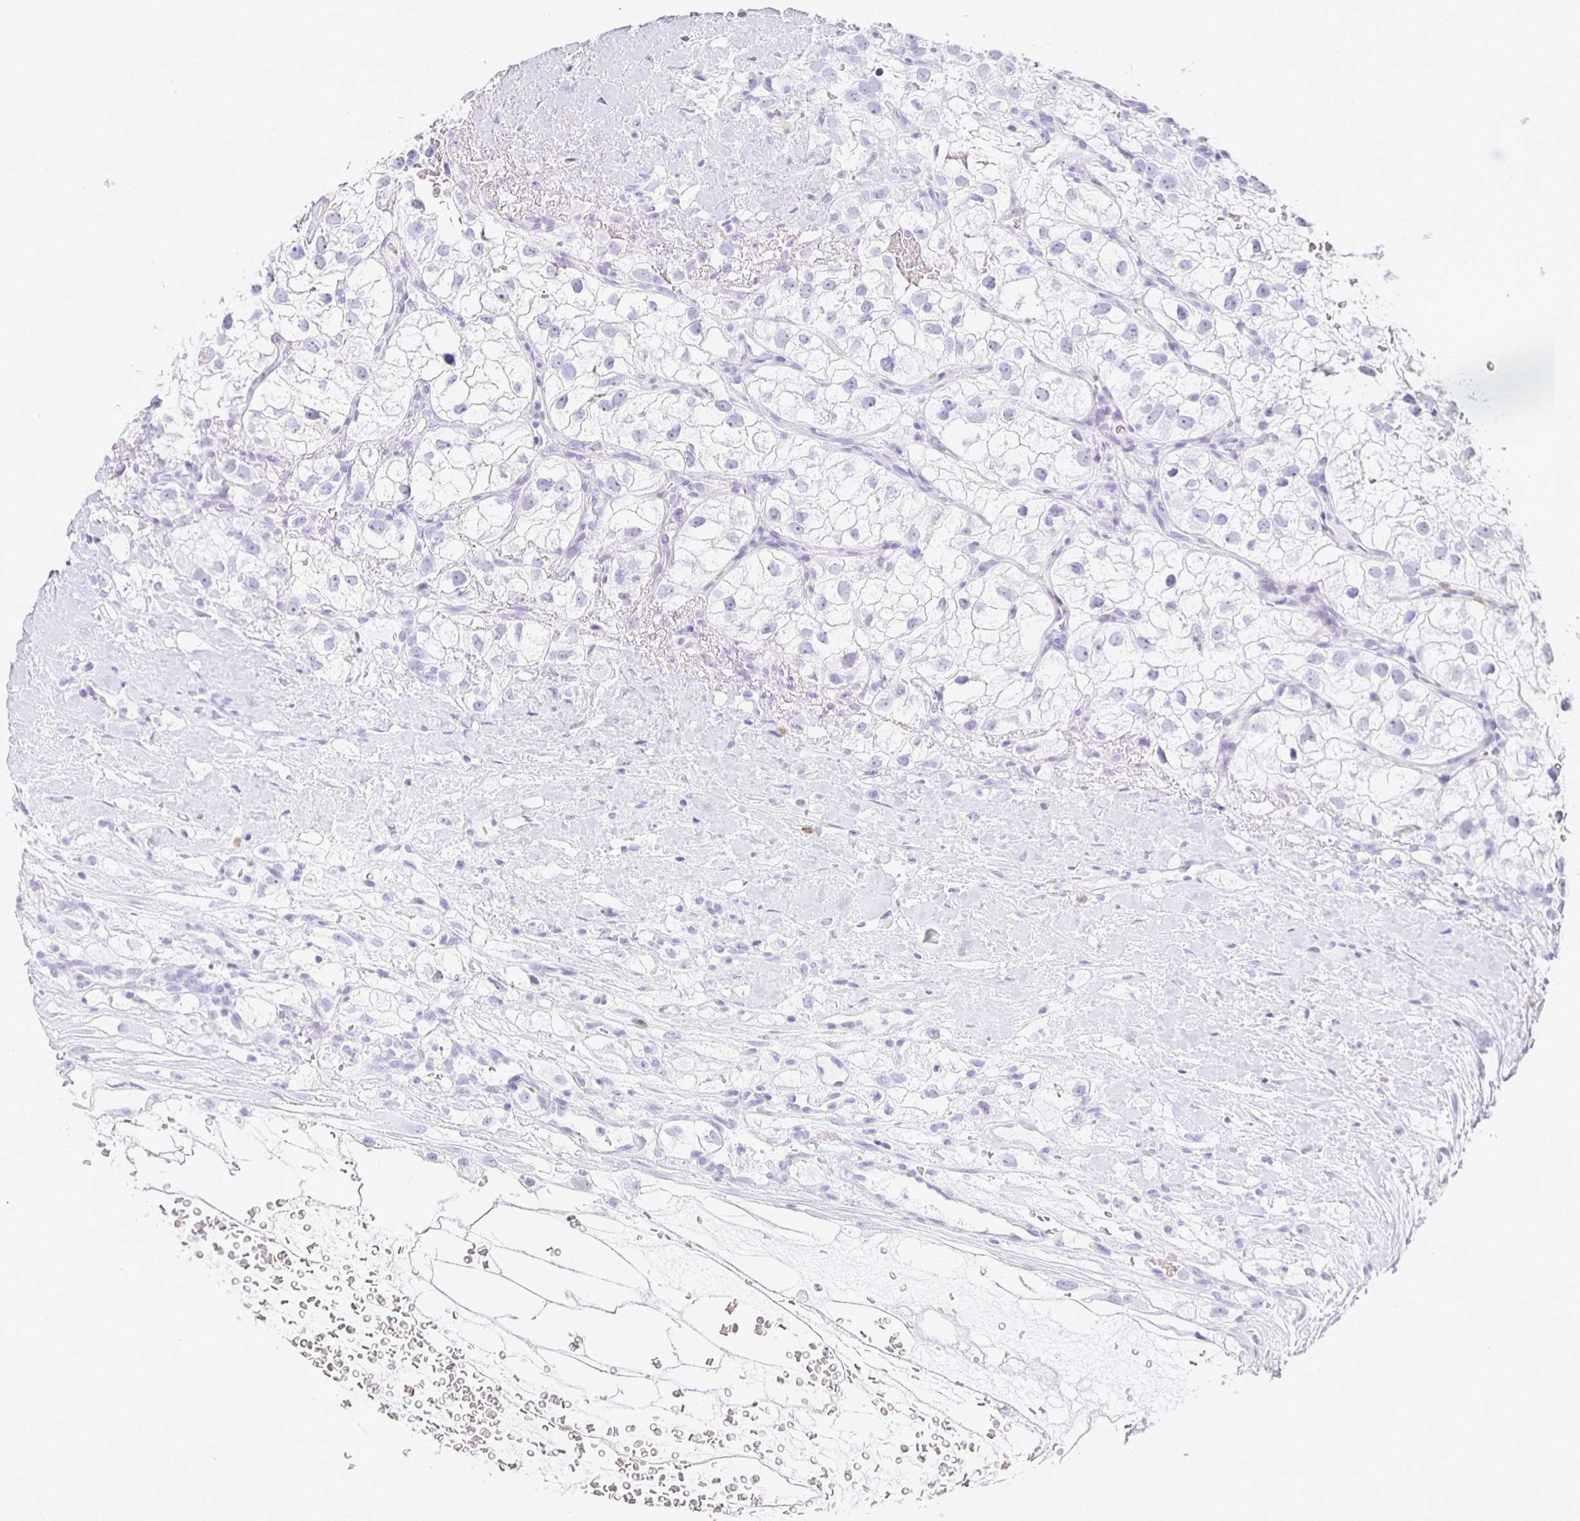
{"staining": {"intensity": "negative", "quantity": "none", "location": "none"}, "tissue": "renal cancer", "cell_type": "Tumor cells", "image_type": "cancer", "snomed": [{"axis": "morphology", "description": "Adenocarcinoma, NOS"}, {"axis": "topography", "description": "Kidney"}], "caption": "Tumor cells show no significant protein staining in renal adenocarcinoma.", "gene": "TPSD1", "patient": {"sex": "male", "age": 59}}